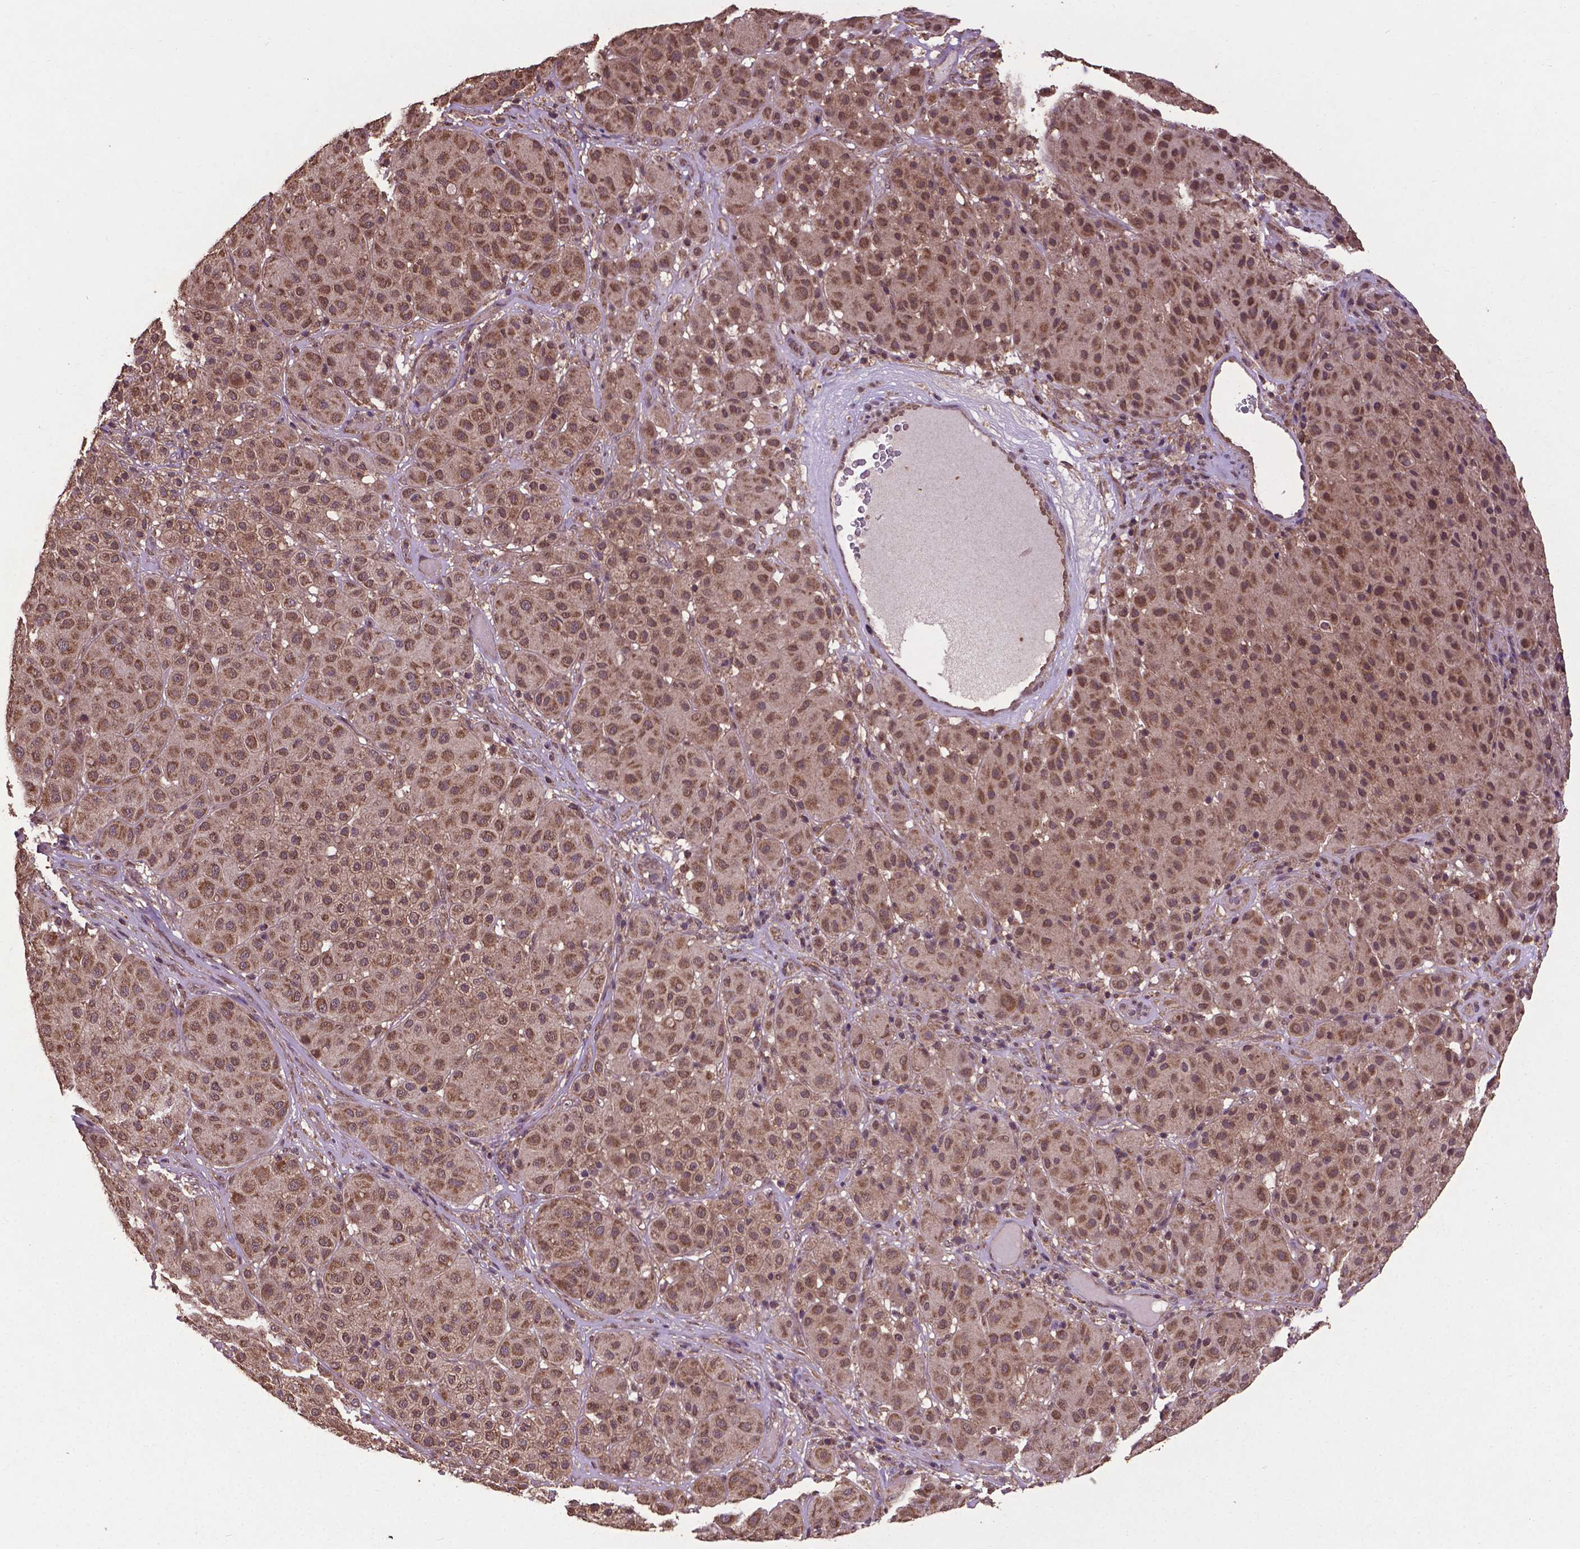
{"staining": {"intensity": "moderate", "quantity": ">75%", "location": "cytoplasmic/membranous,nuclear"}, "tissue": "melanoma", "cell_type": "Tumor cells", "image_type": "cancer", "snomed": [{"axis": "morphology", "description": "Malignant melanoma, Metastatic site"}, {"axis": "topography", "description": "Smooth muscle"}], "caption": "Malignant melanoma (metastatic site) stained for a protein (brown) displays moderate cytoplasmic/membranous and nuclear positive positivity in about >75% of tumor cells.", "gene": "DCAF1", "patient": {"sex": "male", "age": 41}}